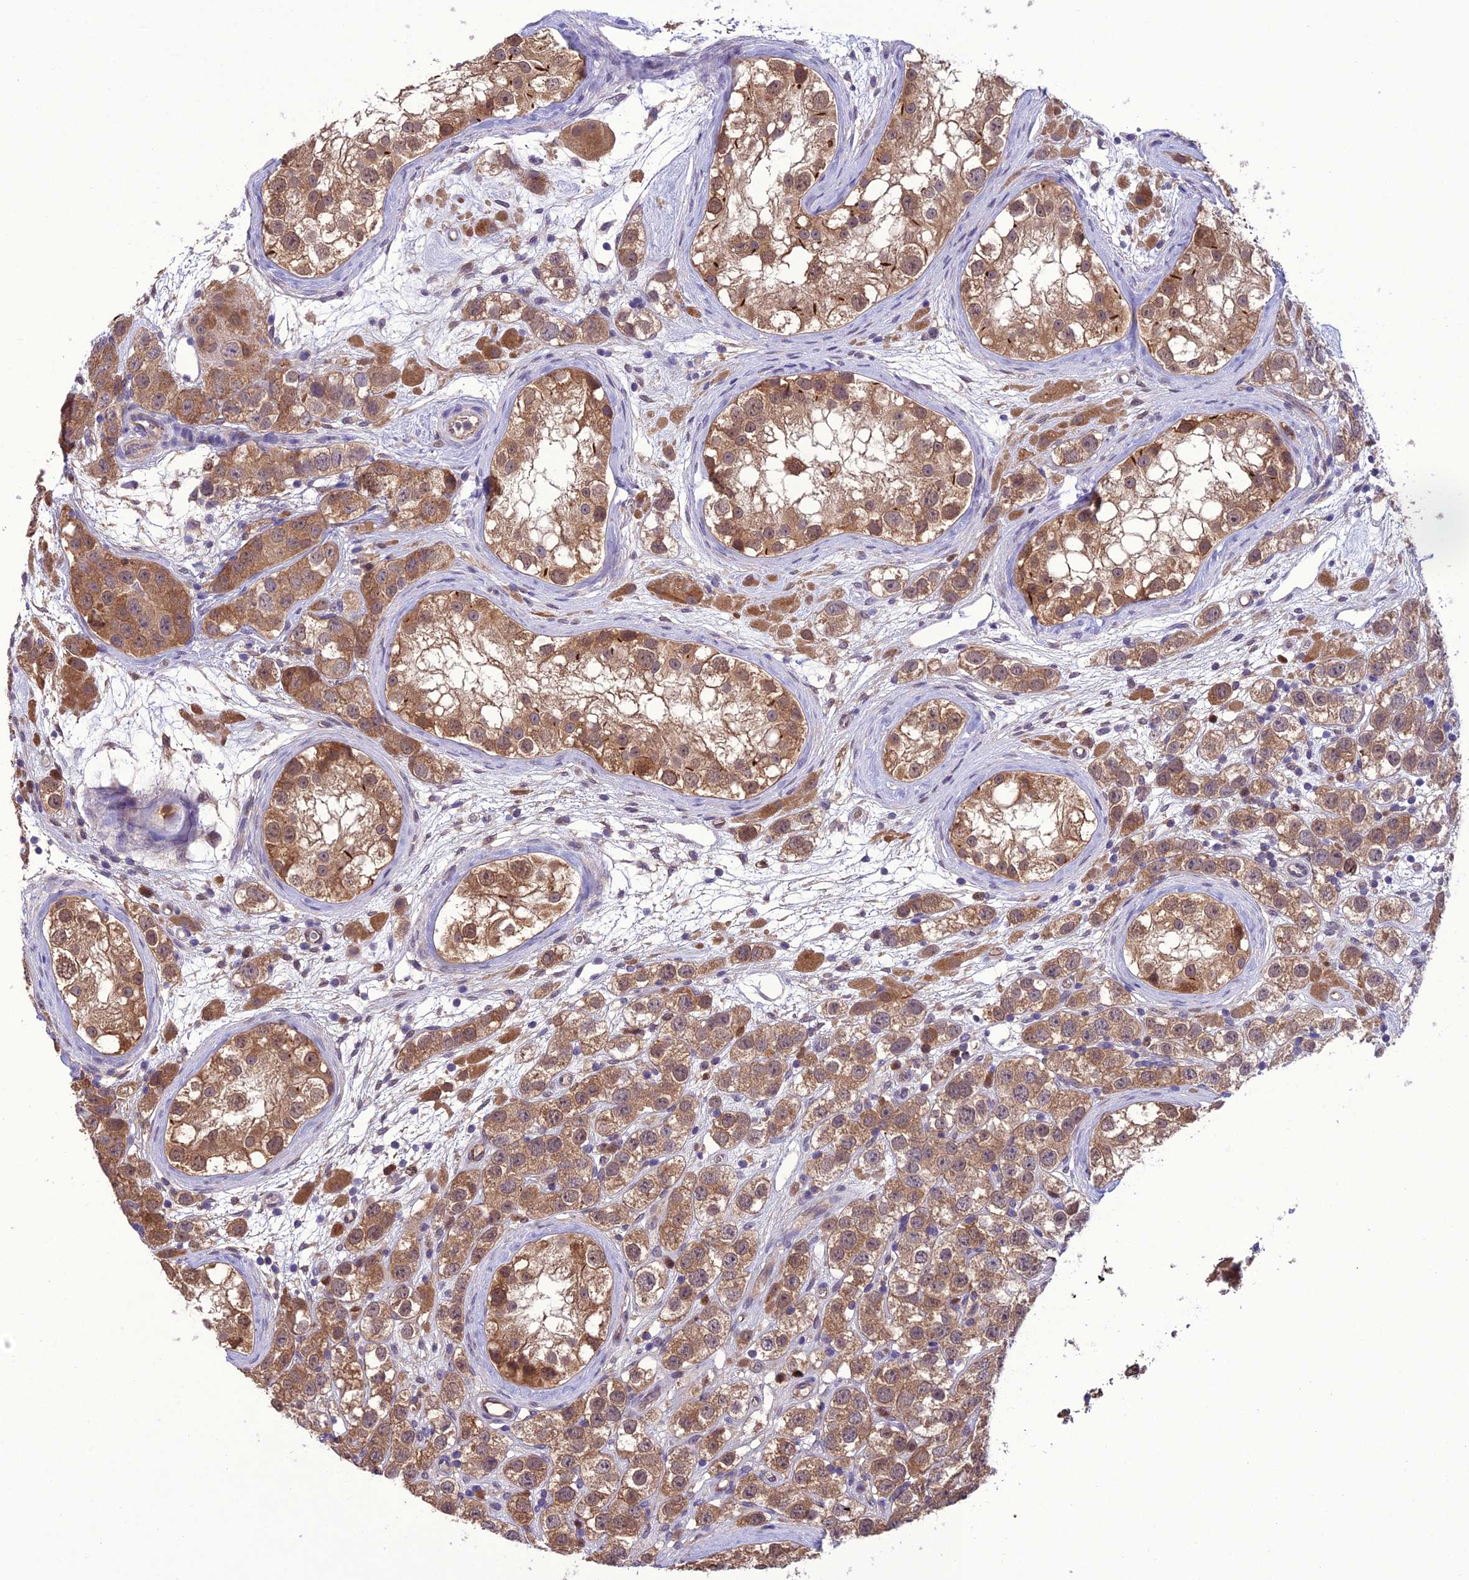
{"staining": {"intensity": "moderate", "quantity": ">75%", "location": "cytoplasmic/membranous"}, "tissue": "testis cancer", "cell_type": "Tumor cells", "image_type": "cancer", "snomed": [{"axis": "morphology", "description": "Seminoma, NOS"}, {"axis": "topography", "description": "Testis"}], "caption": "Protein staining of testis seminoma tissue reveals moderate cytoplasmic/membranous staining in approximately >75% of tumor cells.", "gene": "BORCS6", "patient": {"sex": "male", "age": 28}}